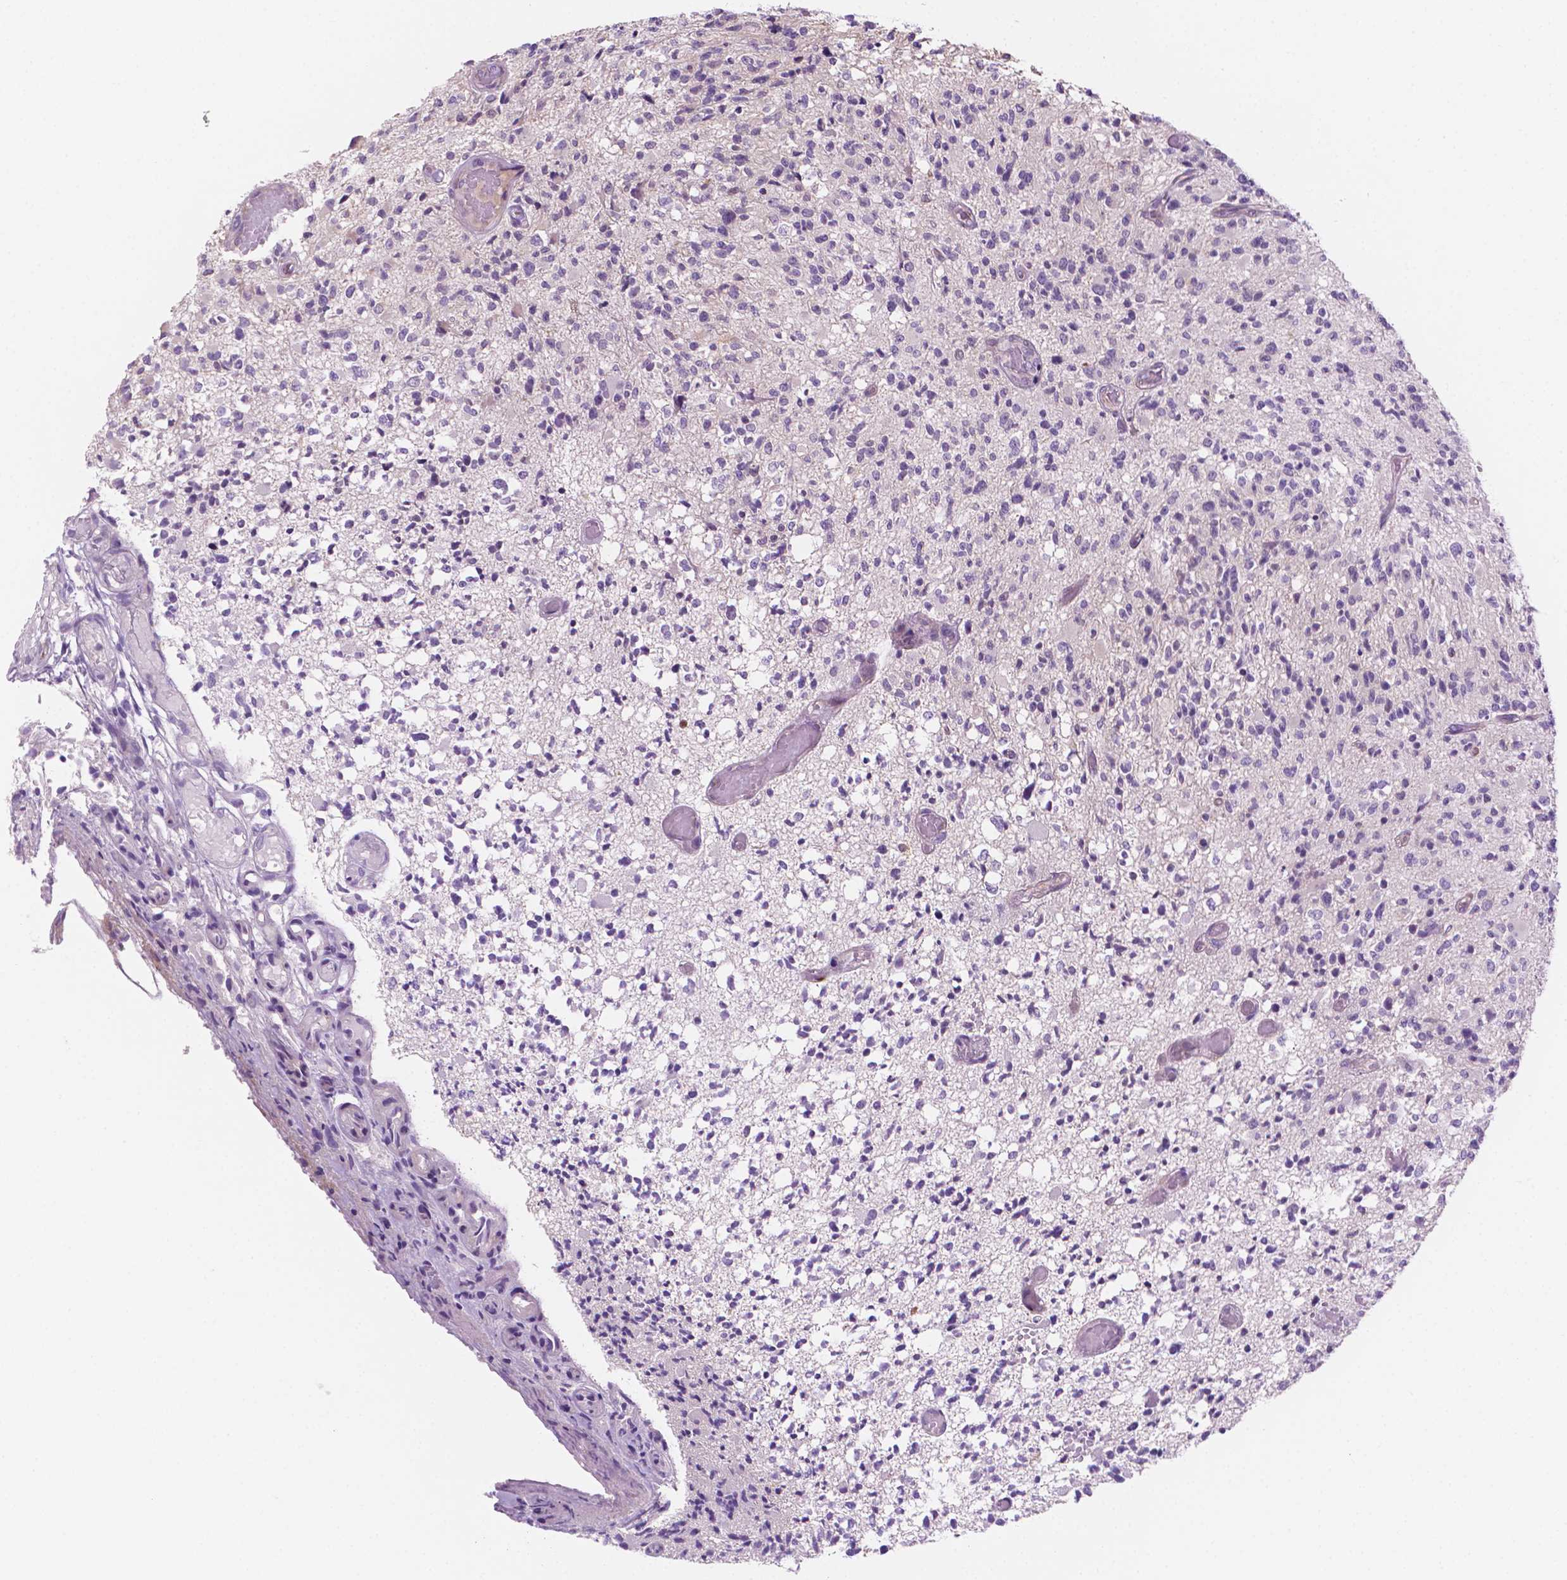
{"staining": {"intensity": "negative", "quantity": "none", "location": "none"}, "tissue": "glioma", "cell_type": "Tumor cells", "image_type": "cancer", "snomed": [{"axis": "morphology", "description": "Glioma, malignant, High grade"}, {"axis": "topography", "description": "Brain"}], "caption": "Immunohistochemistry (IHC) of human malignant high-grade glioma demonstrates no staining in tumor cells.", "gene": "EPPK1", "patient": {"sex": "female", "age": 63}}